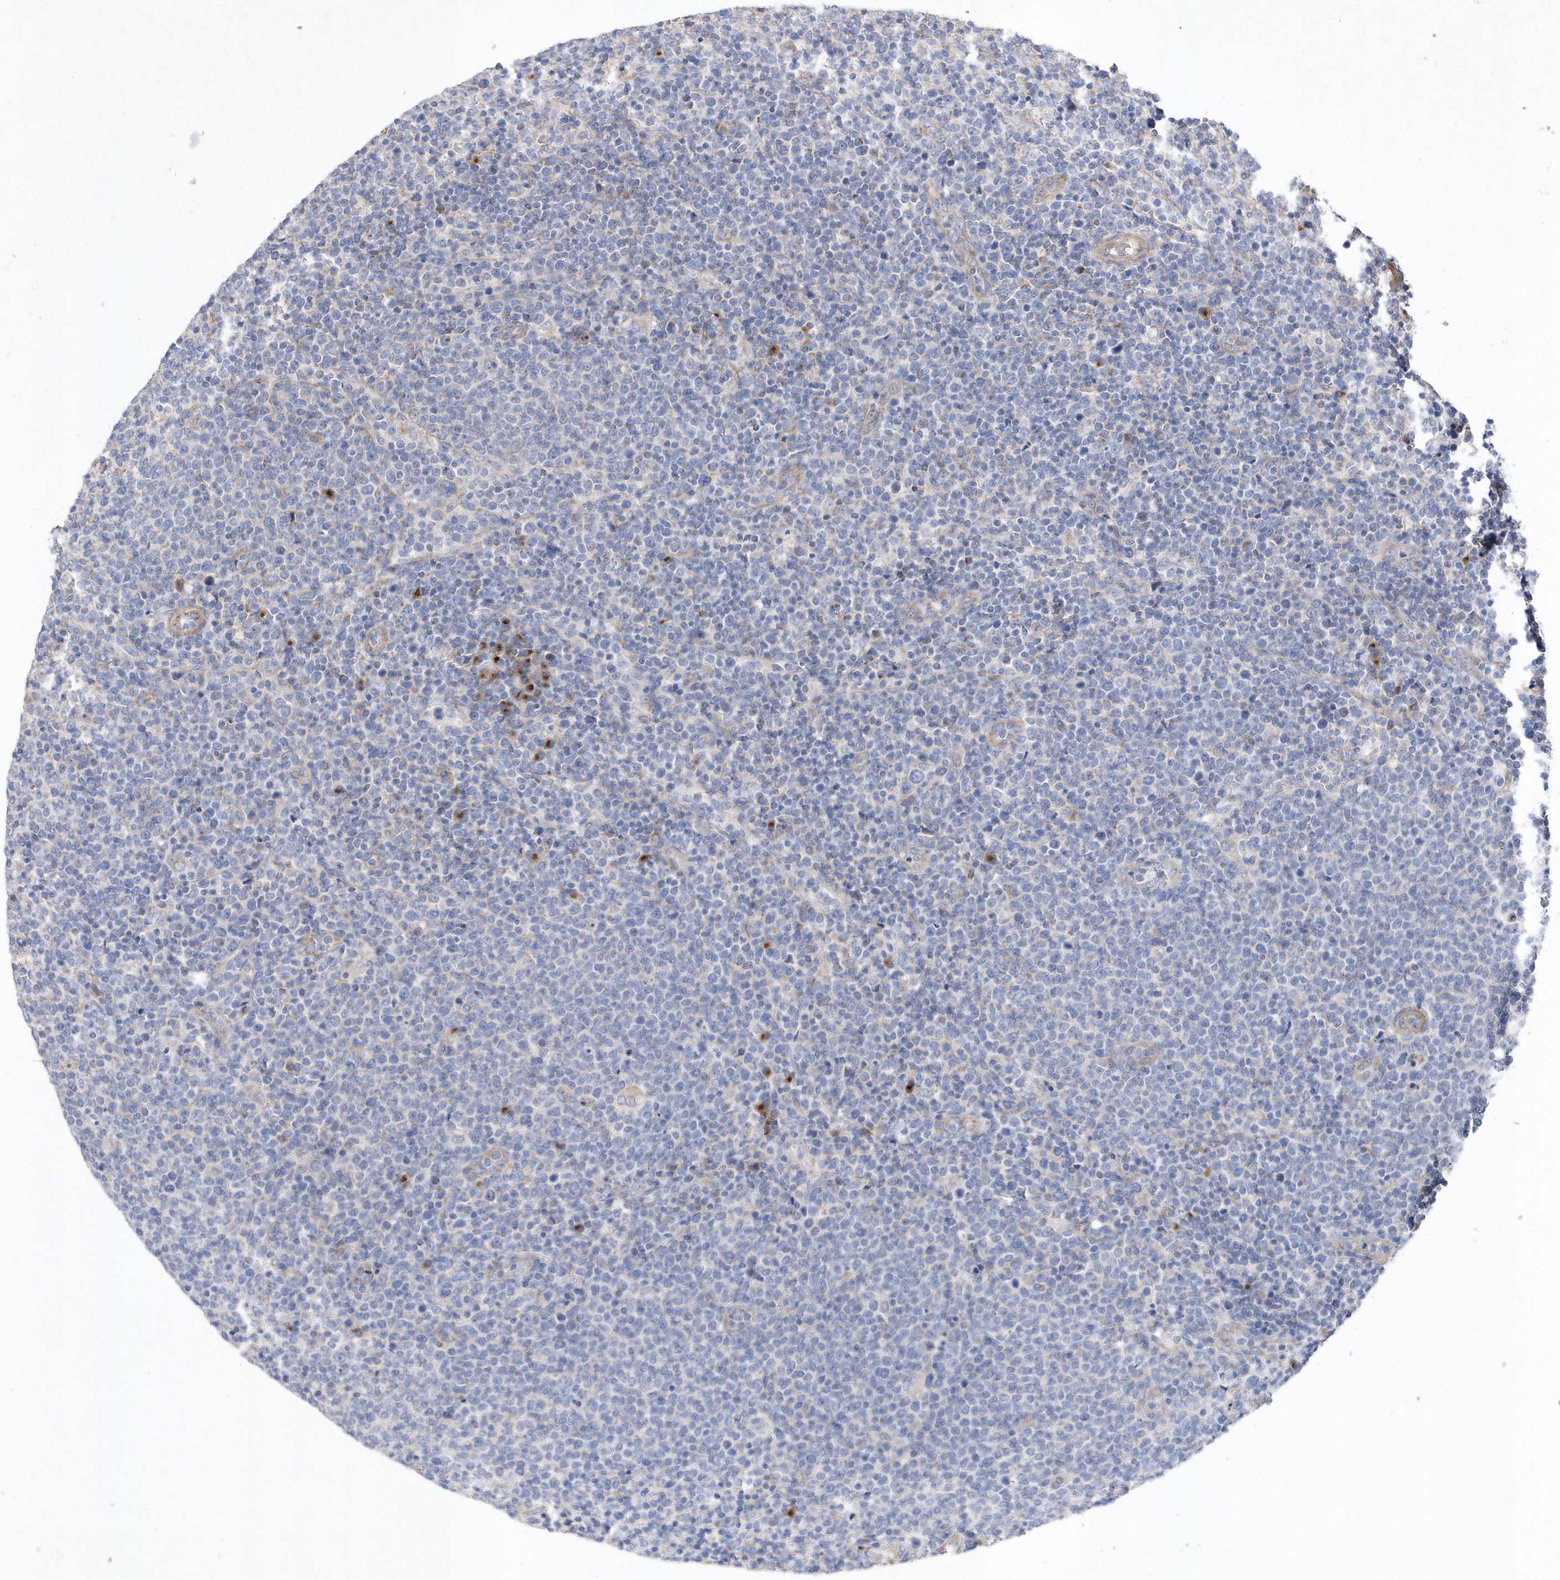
{"staining": {"intensity": "negative", "quantity": "none", "location": "none"}, "tissue": "lymphoma", "cell_type": "Tumor cells", "image_type": "cancer", "snomed": [{"axis": "morphology", "description": "Malignant lymphoma, non-Hodgkin's type, High grade"}, {"axis": "topography", "description": "Lymph node"}], "caption": "Immunohistochemistry of human lymphoma demonstrates no positivity in tumor cells.", "gene": "METTL8", "patient": {"sex": "male", "age": 61}}